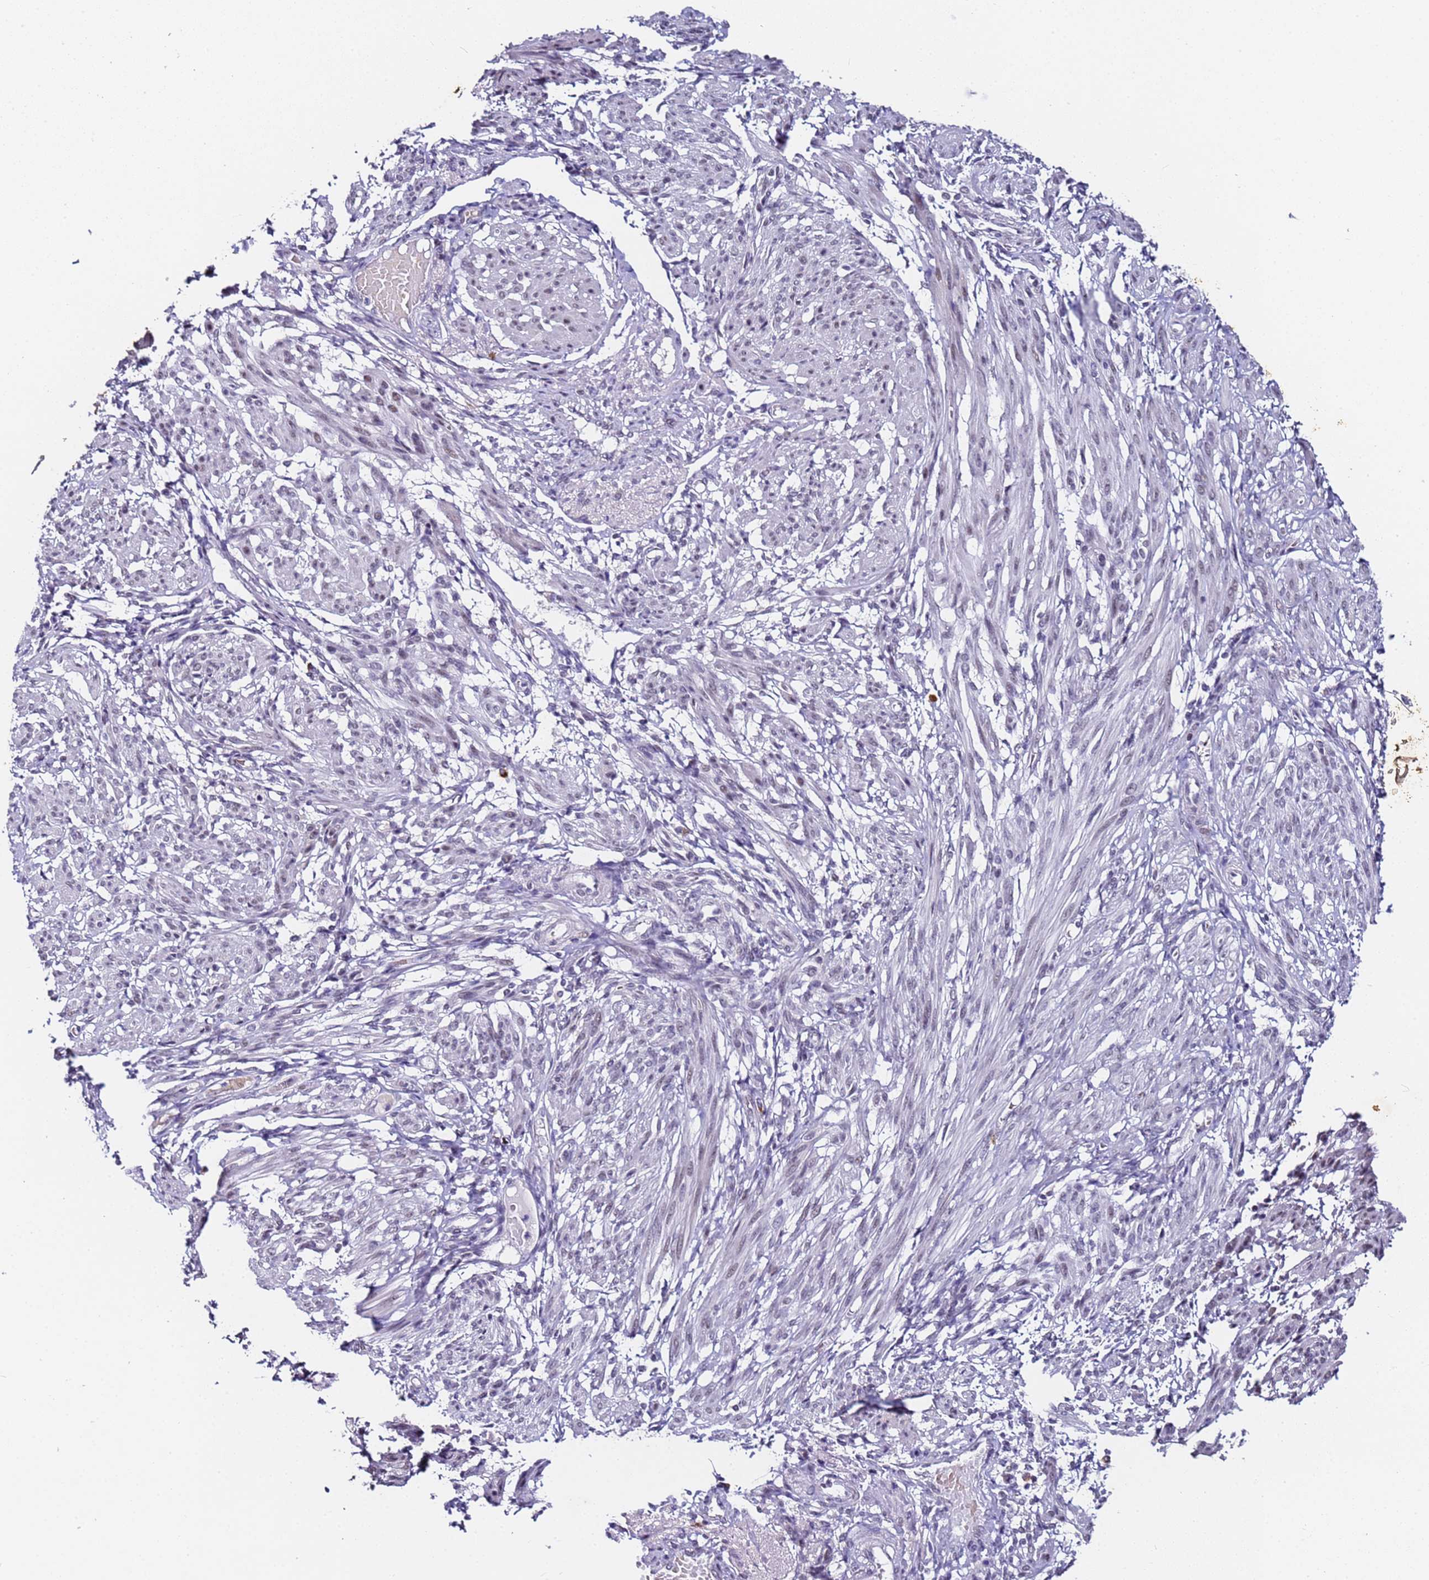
{"staining": {"intensity": "negative", "quantity": "none", "location": "none"}, "tissue": "smooth muscle", "cell_type": "Smooth muscle cells", "image_type": "normal", "snomed": [{"axis": "morphology", "description": "Normal tissue, NOS"}, {"axis": "topography", "description": "Smooth muscle"}], "caption": "Smooth muscle cells show no significant protein positivity in unremarkable smooth muscle. The staining was performed using DAB to visualize the protein expression in brown, while the nuclei were stained in blue with hematoxylin (Magnification: 20x).", "gene": "FNBP4", "patient": {"sex": "female", "age": 39}}